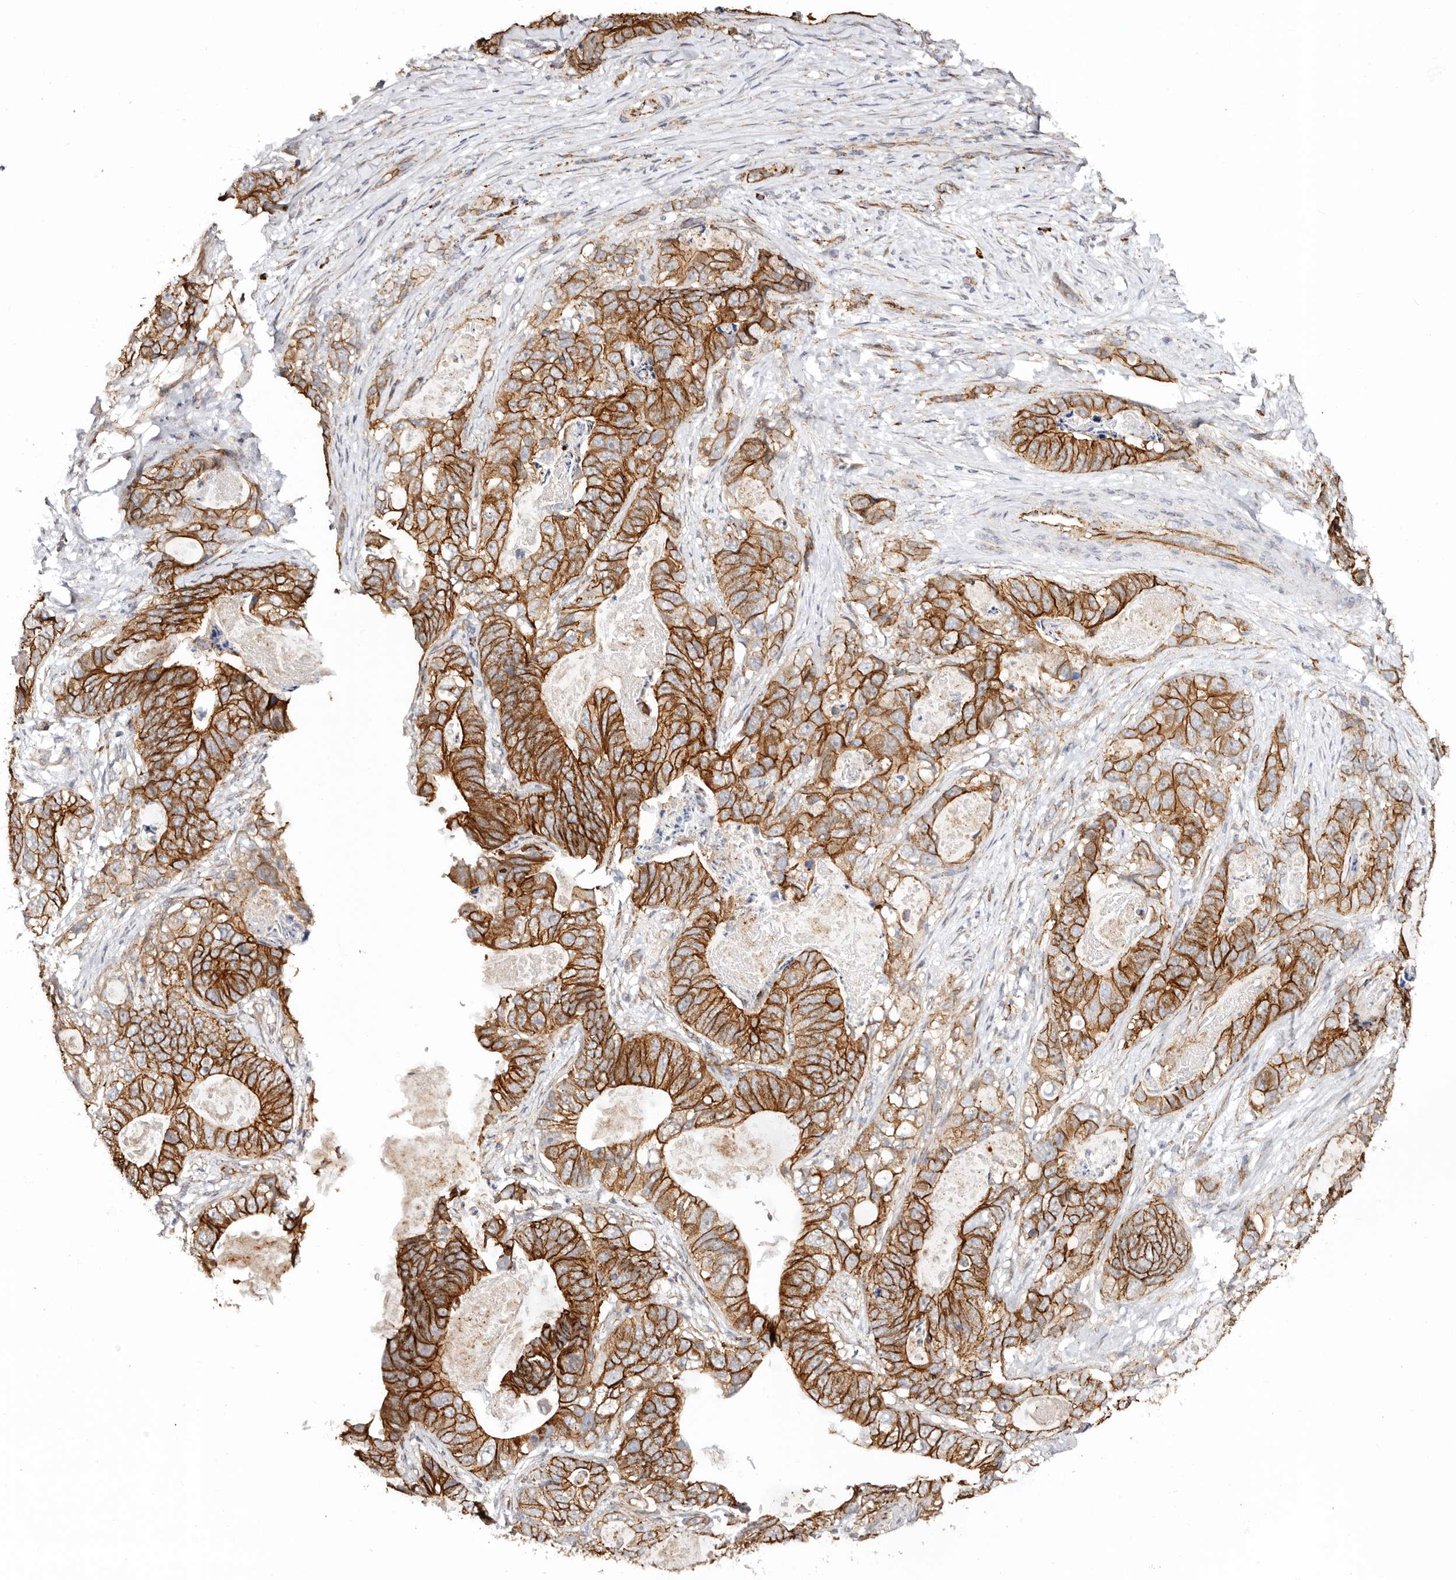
{"staining": {"intensity": "strong", "quantity": ">75%", "location": "cytoplasmic/membranous"}, "tissue": "stomach cancer", "cell_type": "Tumor cells", "image_type": "cancer", "snomed": [{"axis": "morphology", "description": "Normal tissue, NOS"}, {"axis": "morphology", "description": "Adenocarcinoma, NOS"}, {"axis": "topography", "description": "Stomach"}], "caption": "This micrograph exhibits IHC staining of stomach cancer, with high strong cytoplasmic/membranous expression in about >75% of tumor cells.", "gene": "CTNNB1", "patient": {"sex": "female", "age": 89}}